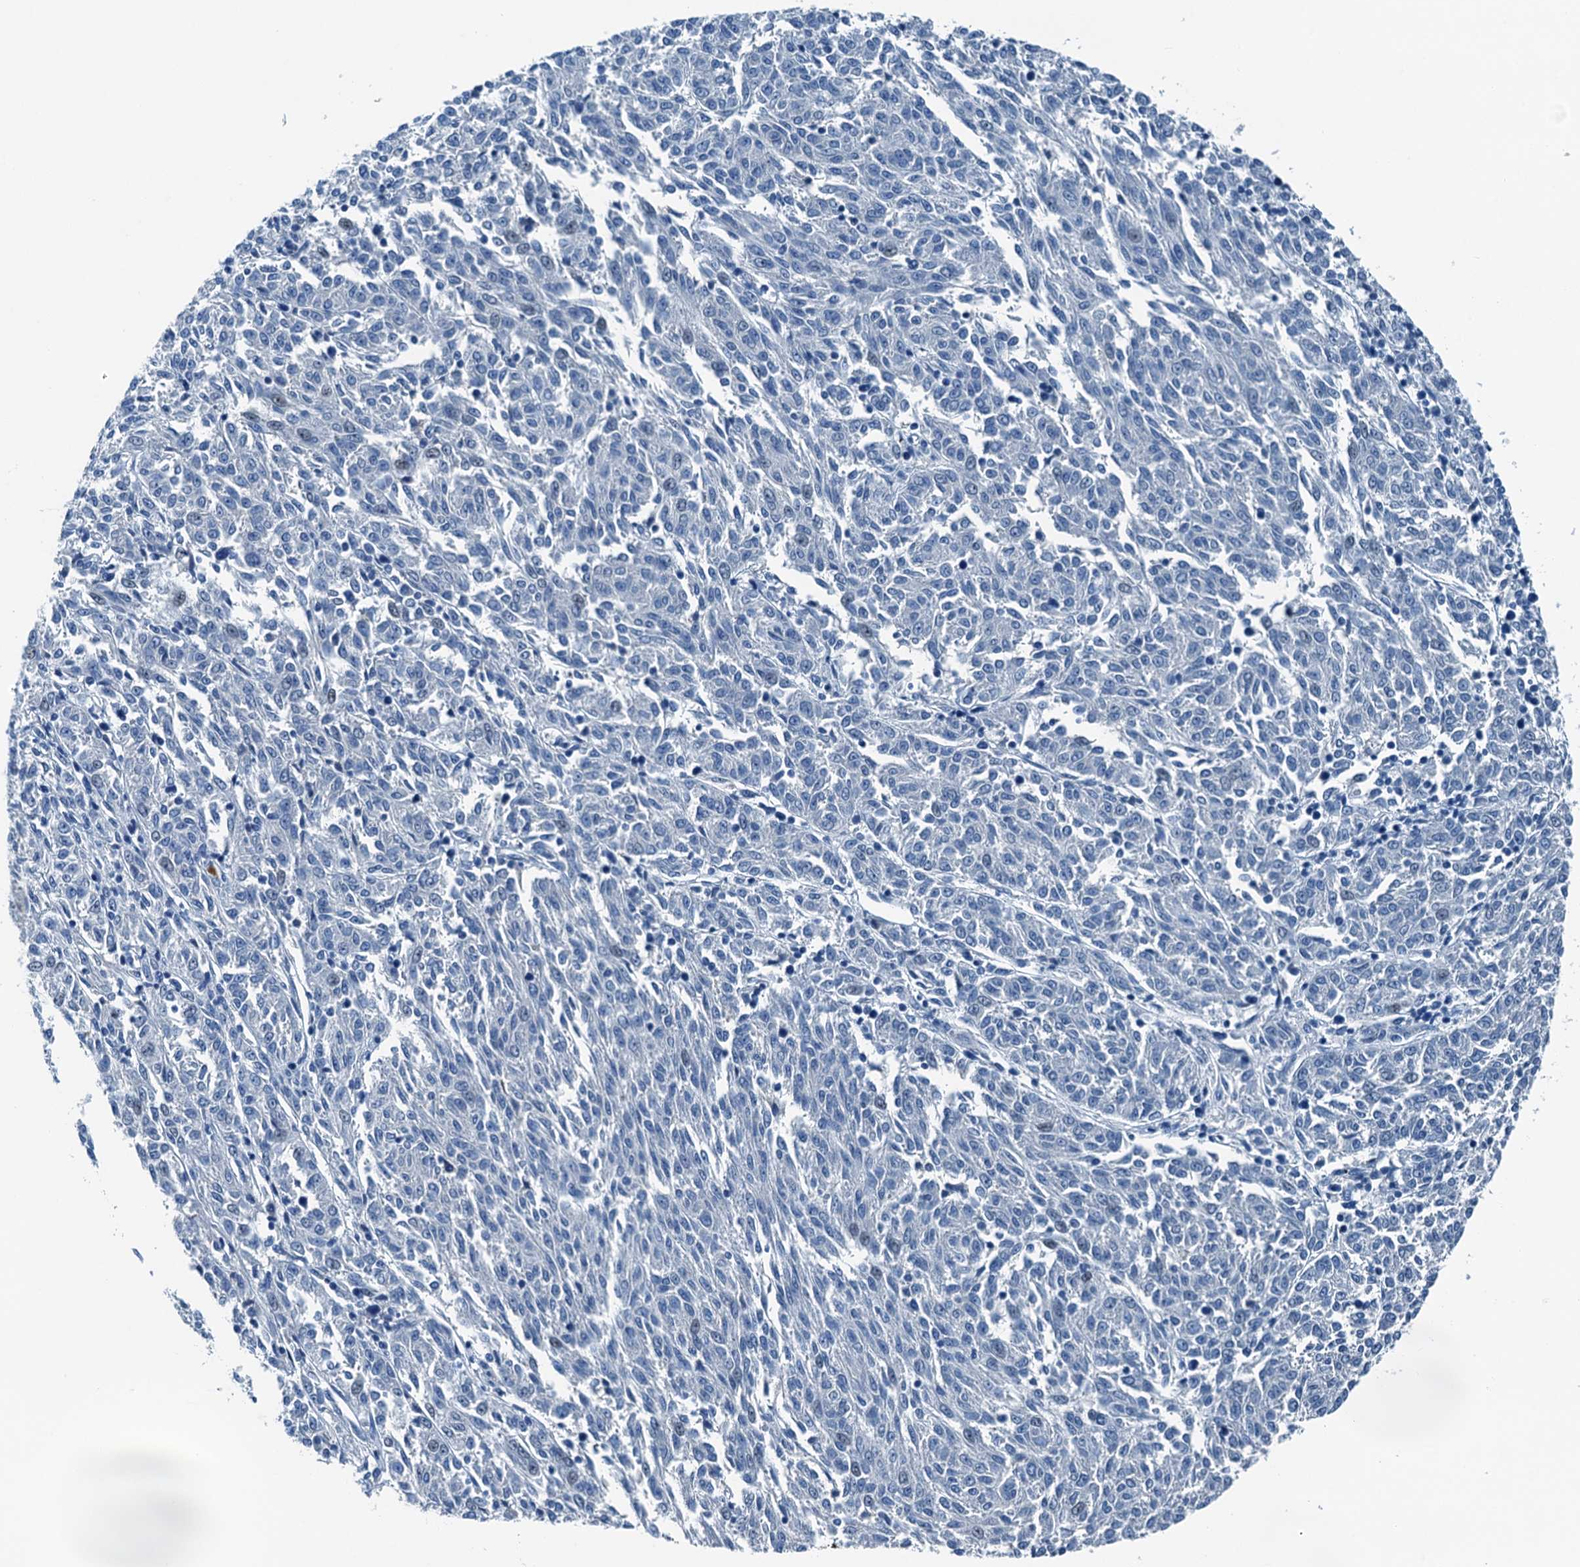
{"staining": {"intensity": "negative", "quantity": "none", "location": "none"}, "tissue": "melanoma", "cell_type": "Tumor cells", "image_type": "cancer", "snomed": [{"axis": "morphology", "description": "Malignant melanoma, NOS"}, {"axis": "topography", "description": "Skin"}], "caption": "This photomicrograph is of malignant melanoma stained with IHC to label a protein in brown with the nuclei are counter-stained blue. There is no positivity in tumor cells. Nuclei are stained in blue.", "gene": "RAB3IL1", "patient": {"sex": "female", "age": 72}}